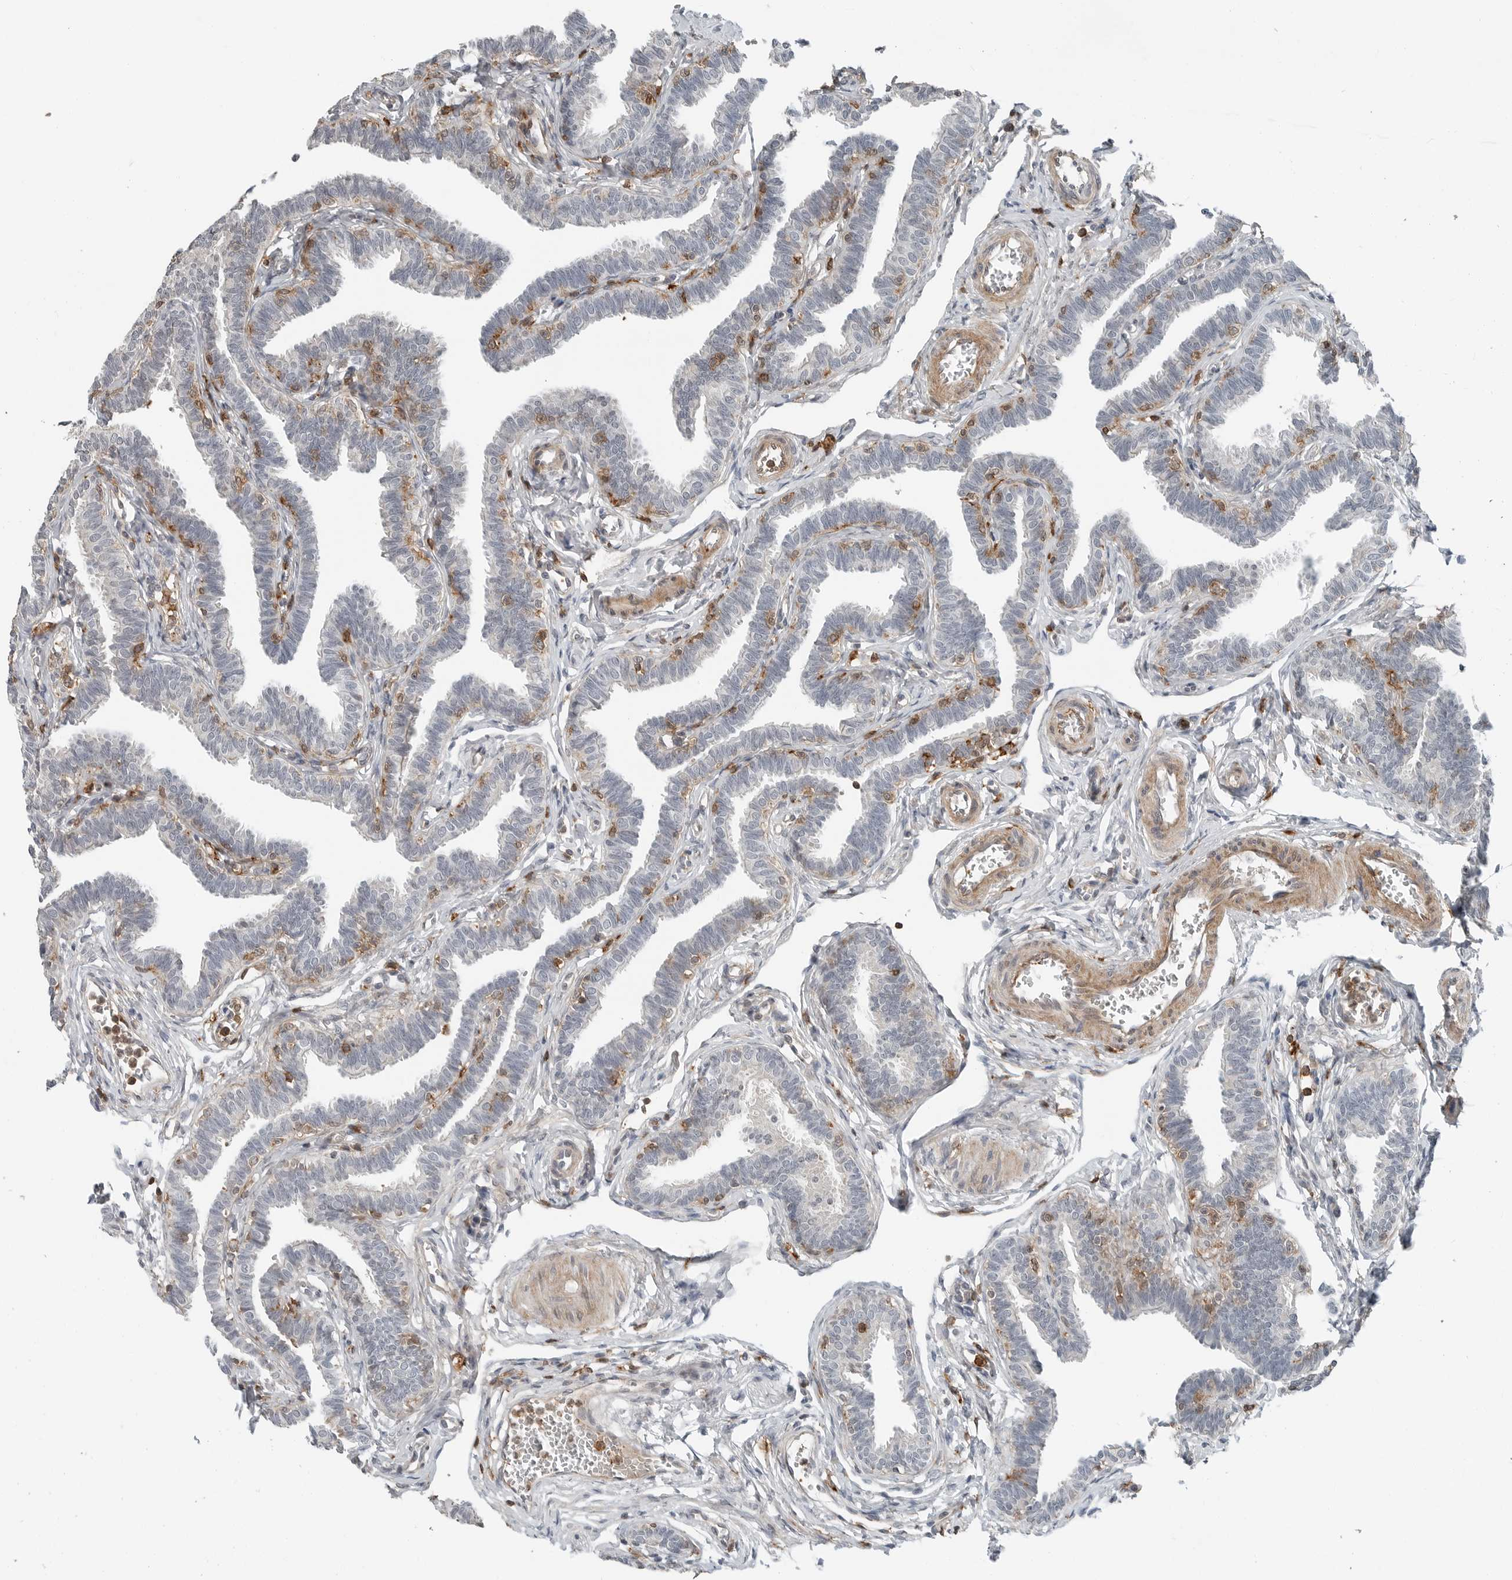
{"staining": {"intensity": "negative", "quantity": "none", "location": "none"}, "tissue": "fallopian tube", "cell_type": "Glandular cells", "image_type": "normal", "snomed": [{"axis": "morphology", "description": "Normal tissue, NOS"}, {"axis": "topography", "description": "Fallopian tube"}, {"axis": "topography", "description": "Ovary"}], "caption": "Fallopian tube stained for a protein using immunohistochemistry (IHC) displays no expression glandular cells.", "gene": "LEFTY2", "patient": {"sex": "female", "age": 23}}